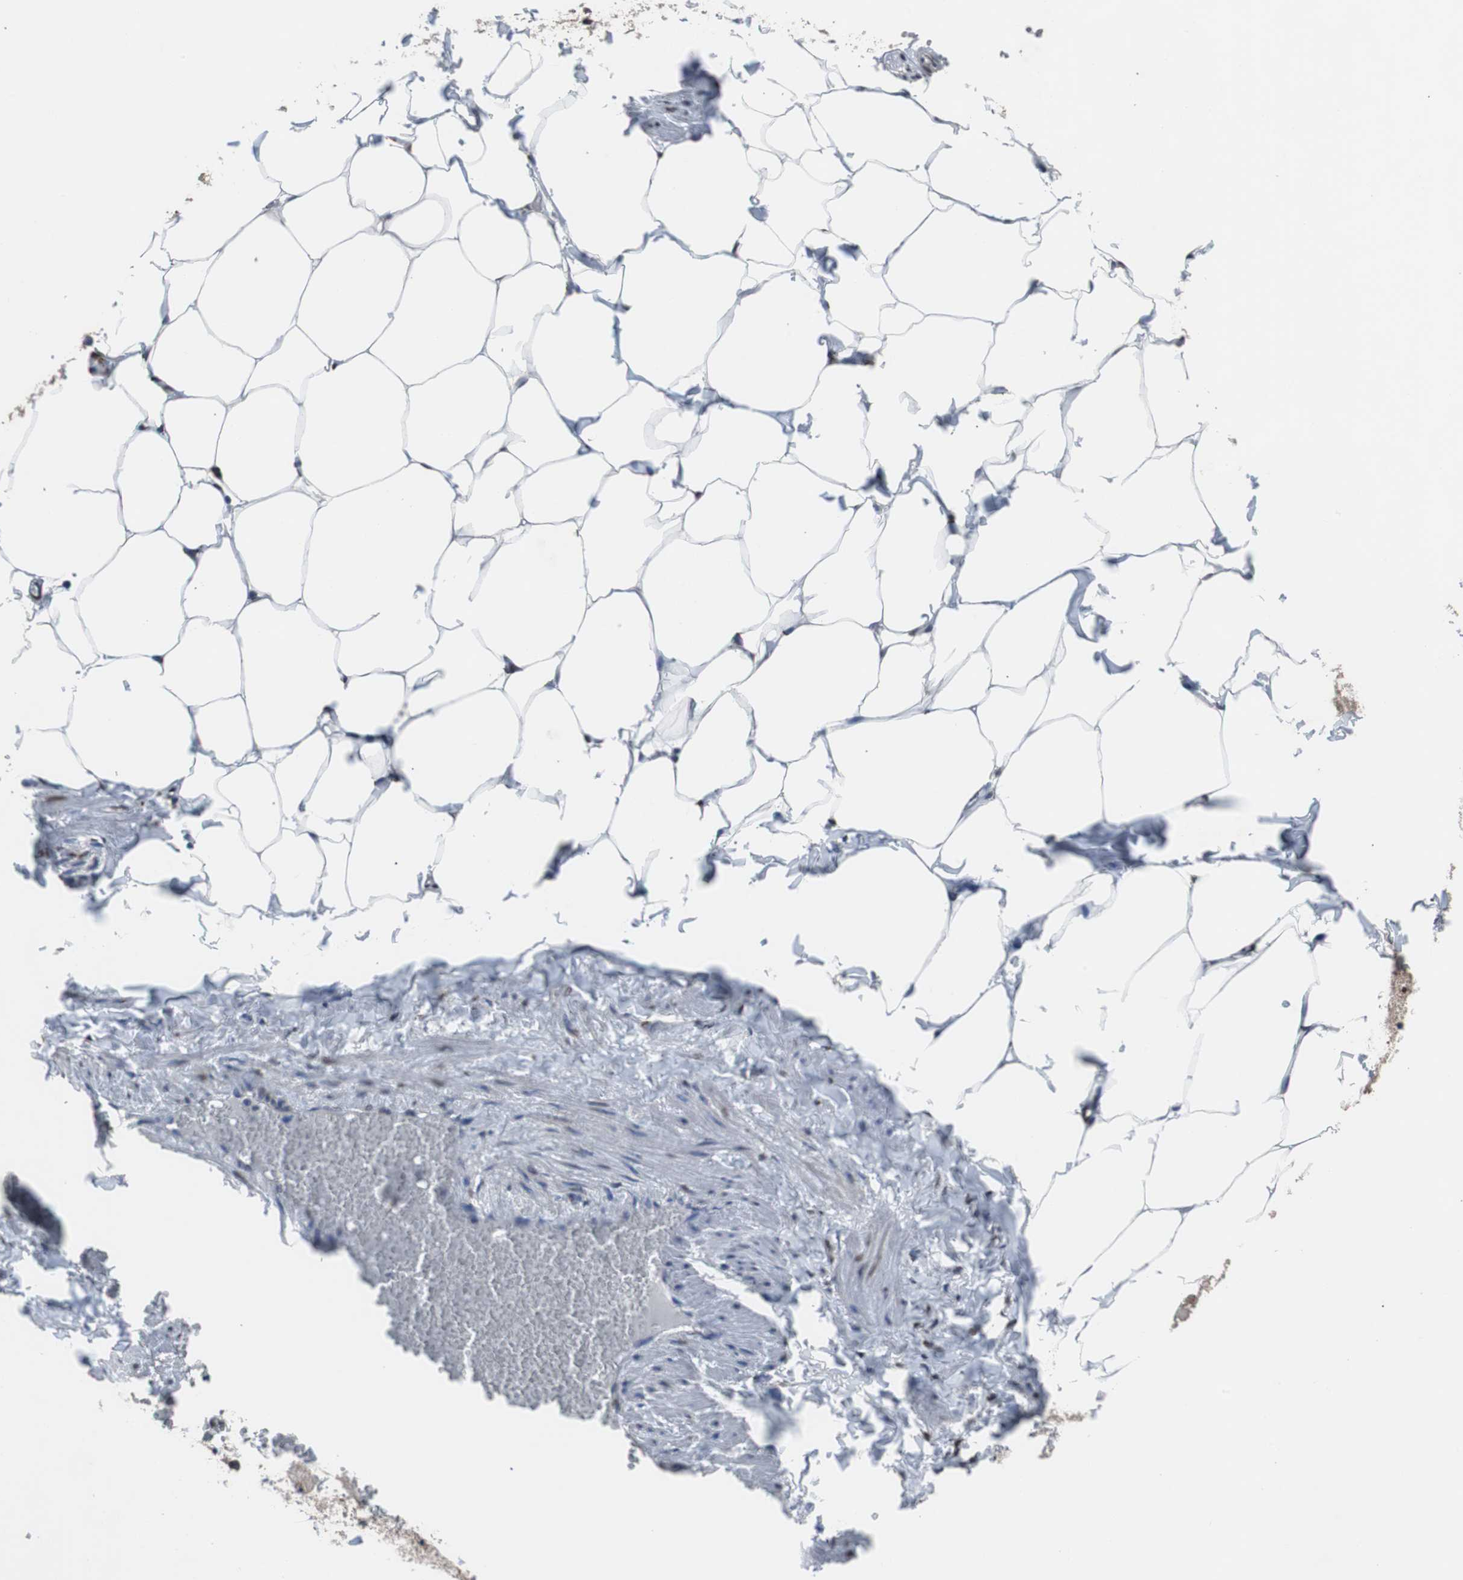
{"staining": {"intensity": "negative", "quantity": "none", "location": "none"}, "tissue": "adipose tissue", "cell_type": "Adipocytes", "image_type": "normal", "snomed": [{"axis": "morphology", "description": "Normal tissue, NOS"}, {"axis": "topography", "description": "Vascular tissue"}], "caption": "Image shows no protein expression in adipocytes of normal adipose tissue. (DAB (3,3'-diaminobenzidine) immunohistochemistry, high magnification).", "gene": "MED27", "patient": {"sex": "male", "age": 41}}